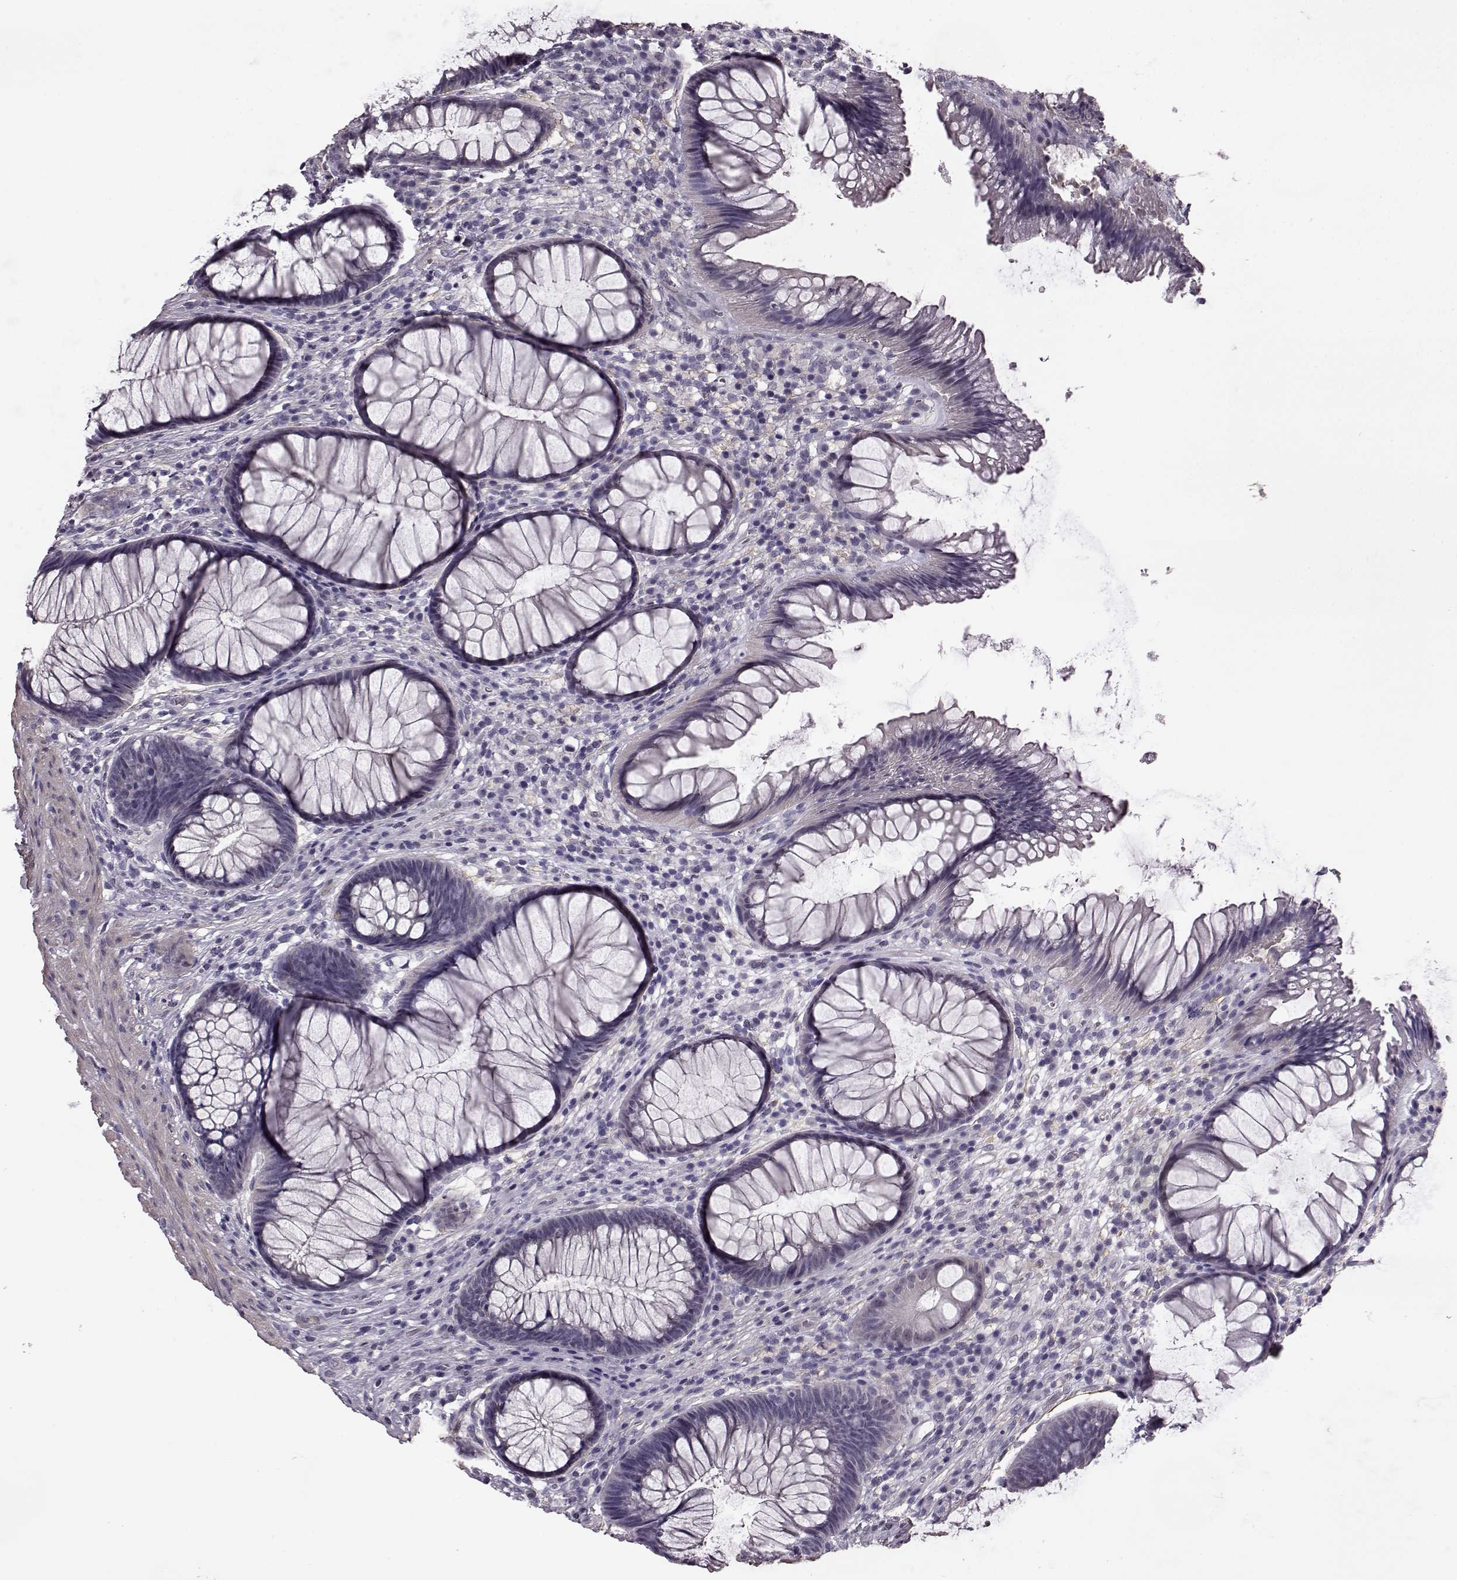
{"staining": {"intensity": "negative", "quantity": "none", "location": "none"}, "tissue": "rectum", "cell_type": "Glandular cells", "image_type": "normal", "snomed": [{"axis": "morphology", "description": "Normal tissue, NOS"}, {"axis": "topography", "description": "Smooth muscle"}, {"axis": "topography", "description": "Rectum"}], "caption": "Immunohistochemistry (IHC) photomicrograph of unremarkable rectum: human rectum stained with DAB shows no significant protein staining in glandular cells. The staining was performed using DAB (3,3'-diaminobenzidine) to visualize the protein expression in brown, while the nuclei were stained in blue with hematoxylin (Magnification: 20x).", "gene": "SLCO3A1", "patient": {"sex": "male", "age": 53}}